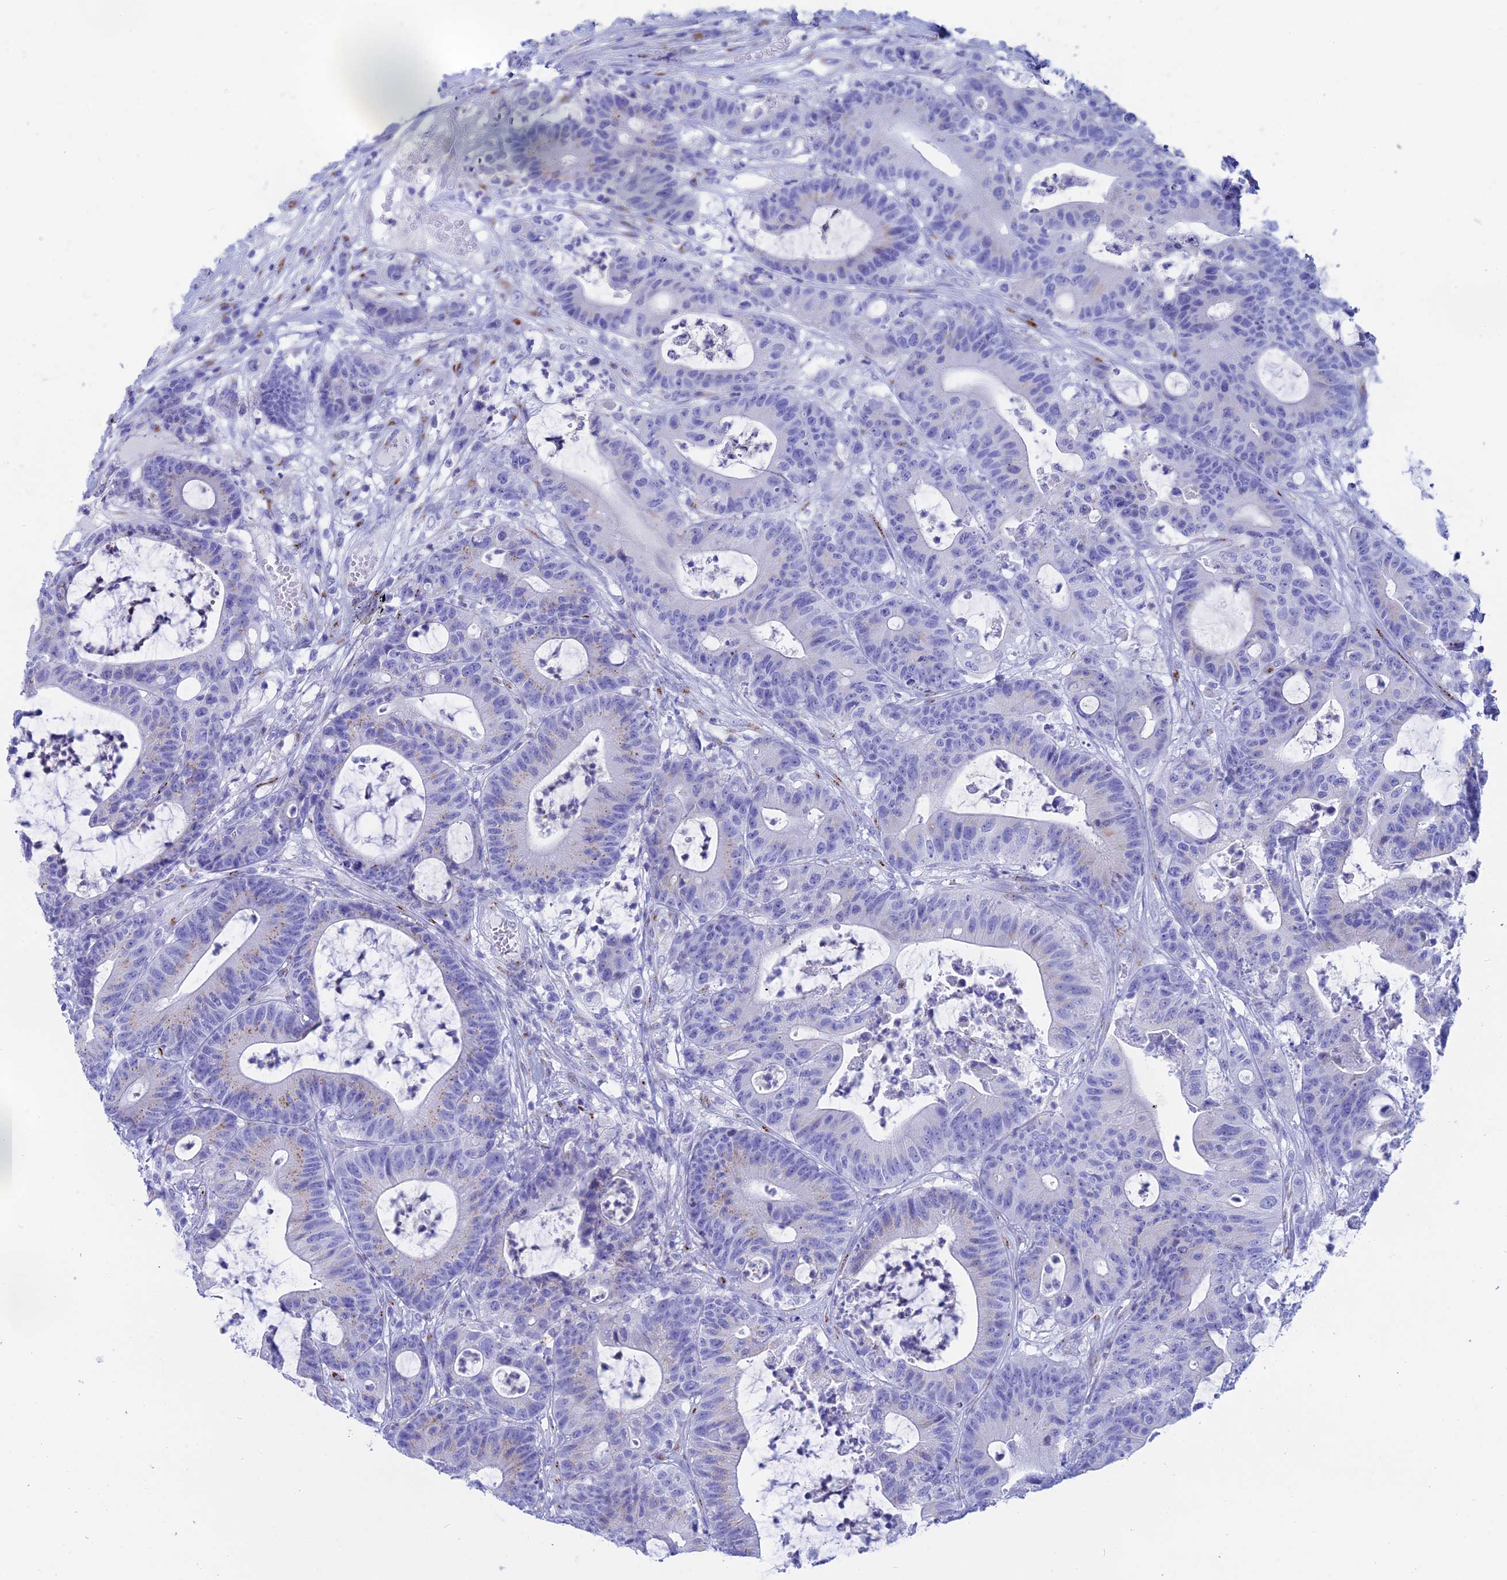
{"staining": {"intensity": "negative", "quantity": "none", "location": "none"}, "tissue": "colorectal cancer", "cell_type": "Tumor cells", "image_type": "cancer", "snomed": [{"axis": "morphology", "description": "Adenocarcinoma, NOS"}, {"axis": "topography", "description": "Colon"}], "caption": "Micrograph shows no significant protein positivity in tumor cells of colorectal adenocarcinoma. Brightfield microscopy of IHC stained with DAB (3,3'-diaminobenzidine) (brown) and hematoxylin (blue), captured at high magnification.", "gene": "ERICH4", "patient": {"sex": "female", "age": 84}}